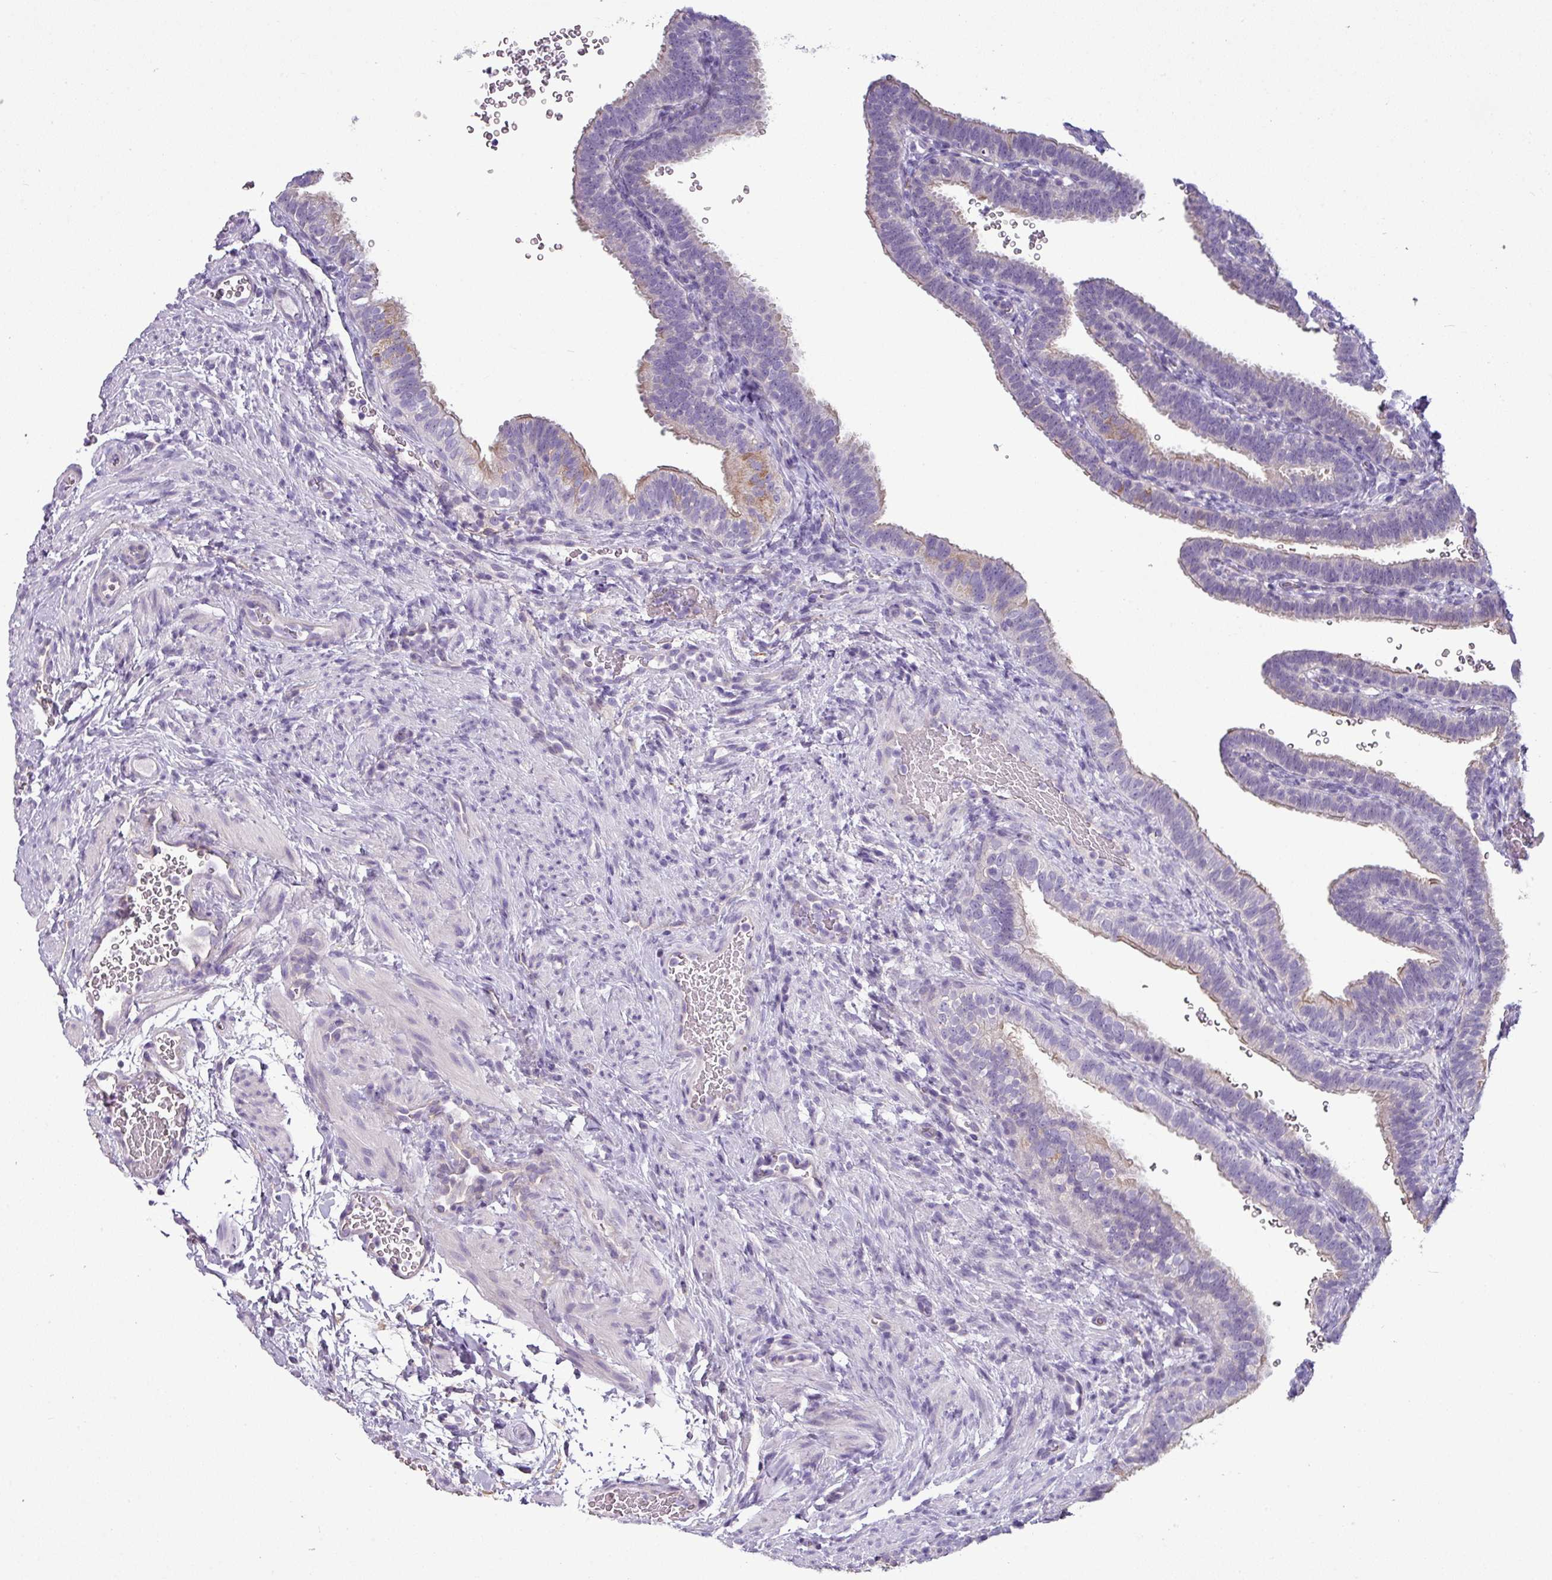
{"staining": {"intensity": "weak", "quantity": "<25%", "location": "cytoplasmic/membranous"}, "tissue": "fallopian tube", "cell_type": "Glandular cells", "image_type": "normal", "snomed": [{"axis": "morphology", "description": "Normal tissue, NOS"}, {"axis": "topography", "description": "Fallopian tube"}], "caption": "Immunohistochemistry image of normal fallopian tube: human fallopian tube stained with DAB (3,3'-diaminobenzidine) reveals no significant protein expression in glandular cells.", "gene": "TMEM178B", "patient": {"sex": "female", "age": 41}}